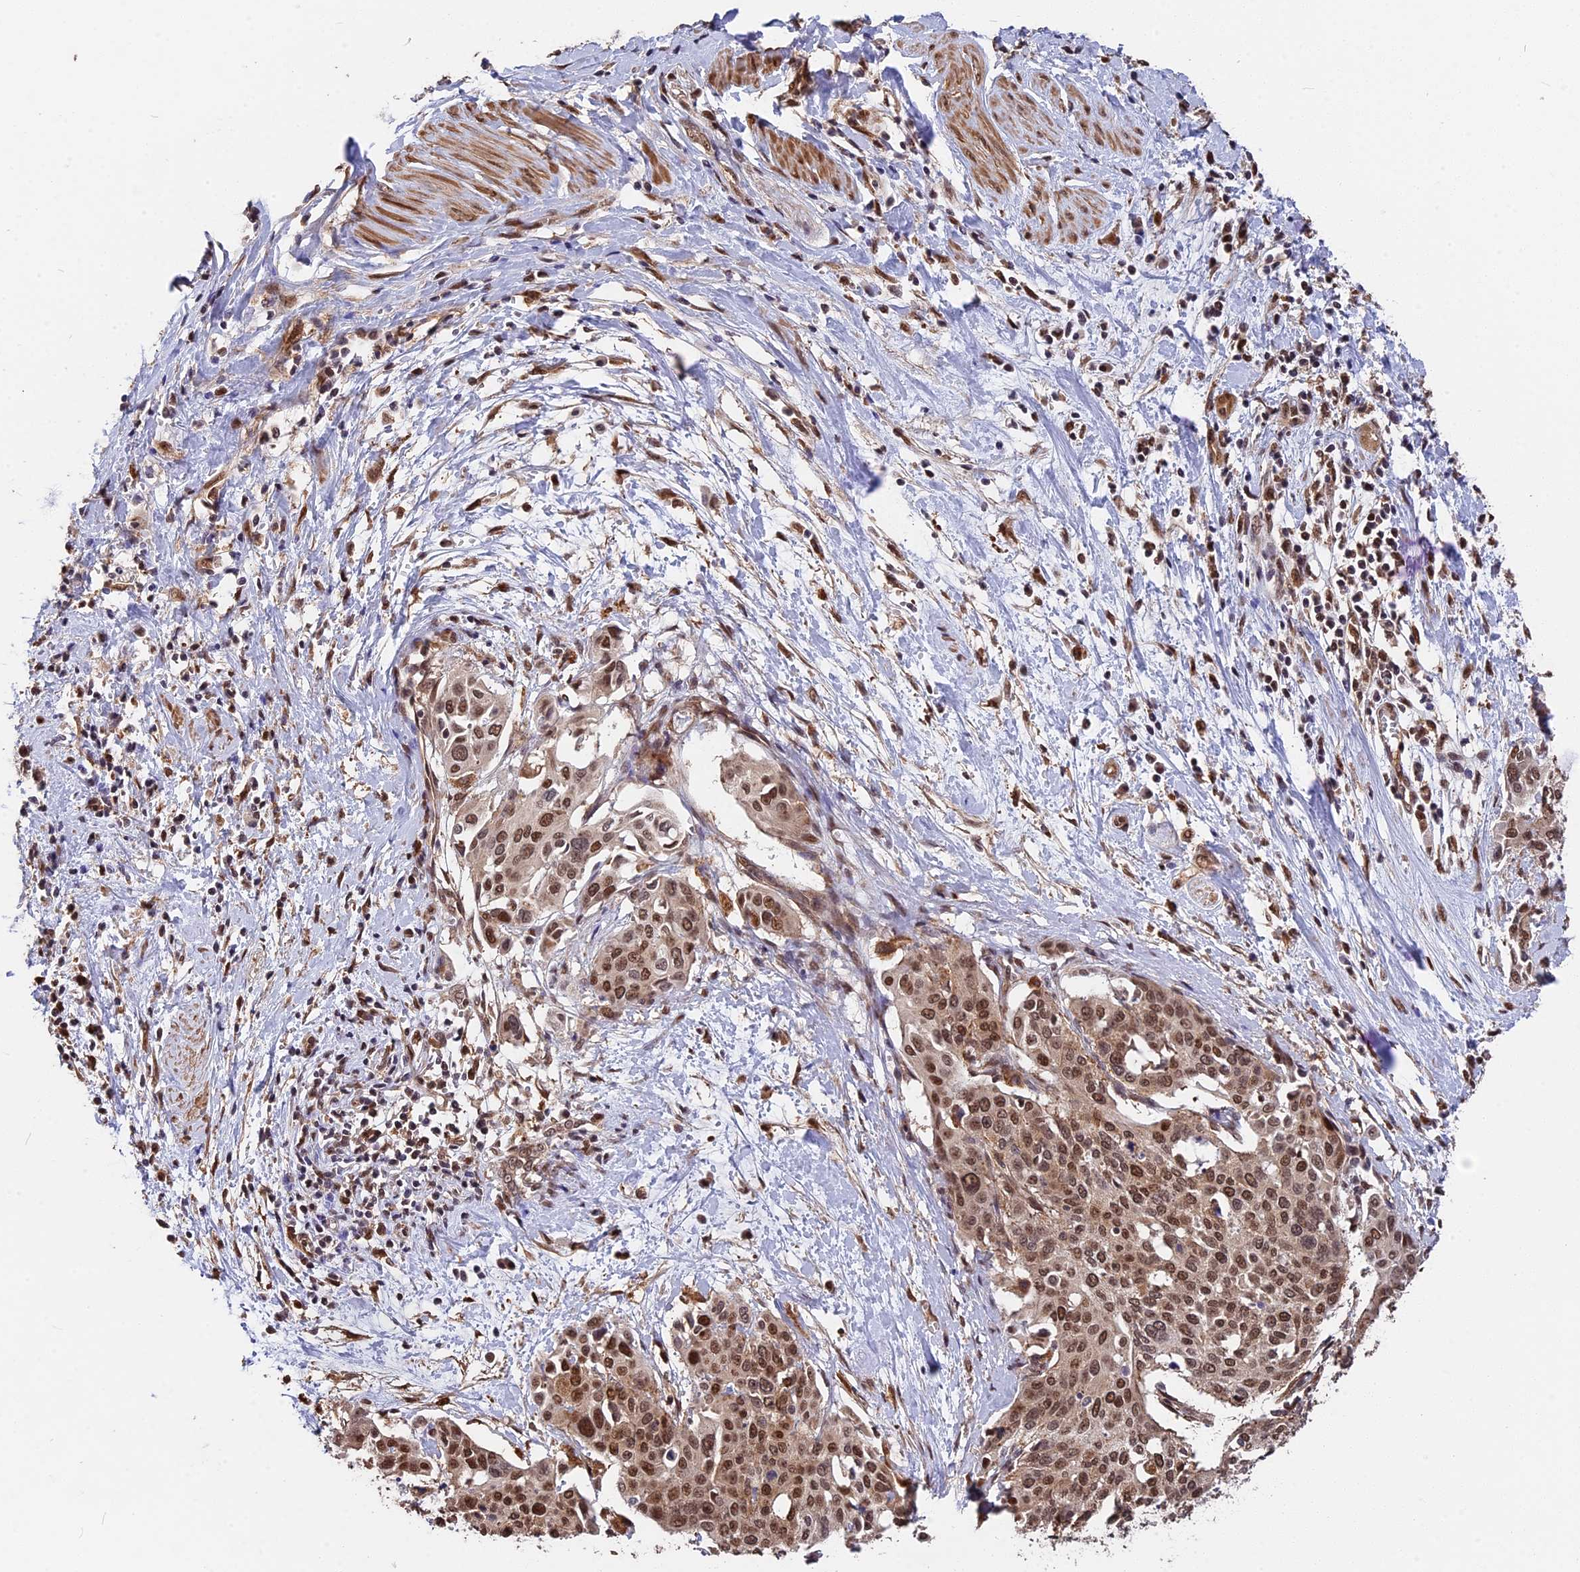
{"staining": {"intensity": "moderate", "quantity": ">75%", "location": "nuclear"}, "tissue": "cervical cancer", "cell_type": "Tumor cells", "image_type": "cancer", "snomed": [{"axis": "morphology", "description": "Squamous cell carcinoma, NOS"}, {"axis": "topography", "description": "Cervix"}], "caption": "Cervical cancer (squamous cell carcinoma) stained with immunohistochemistry displays moderate nuclear positivity in about >75% of tumor cells.", "gene": "ADRM1", "patient": {"sex": "female", "age": 44}}